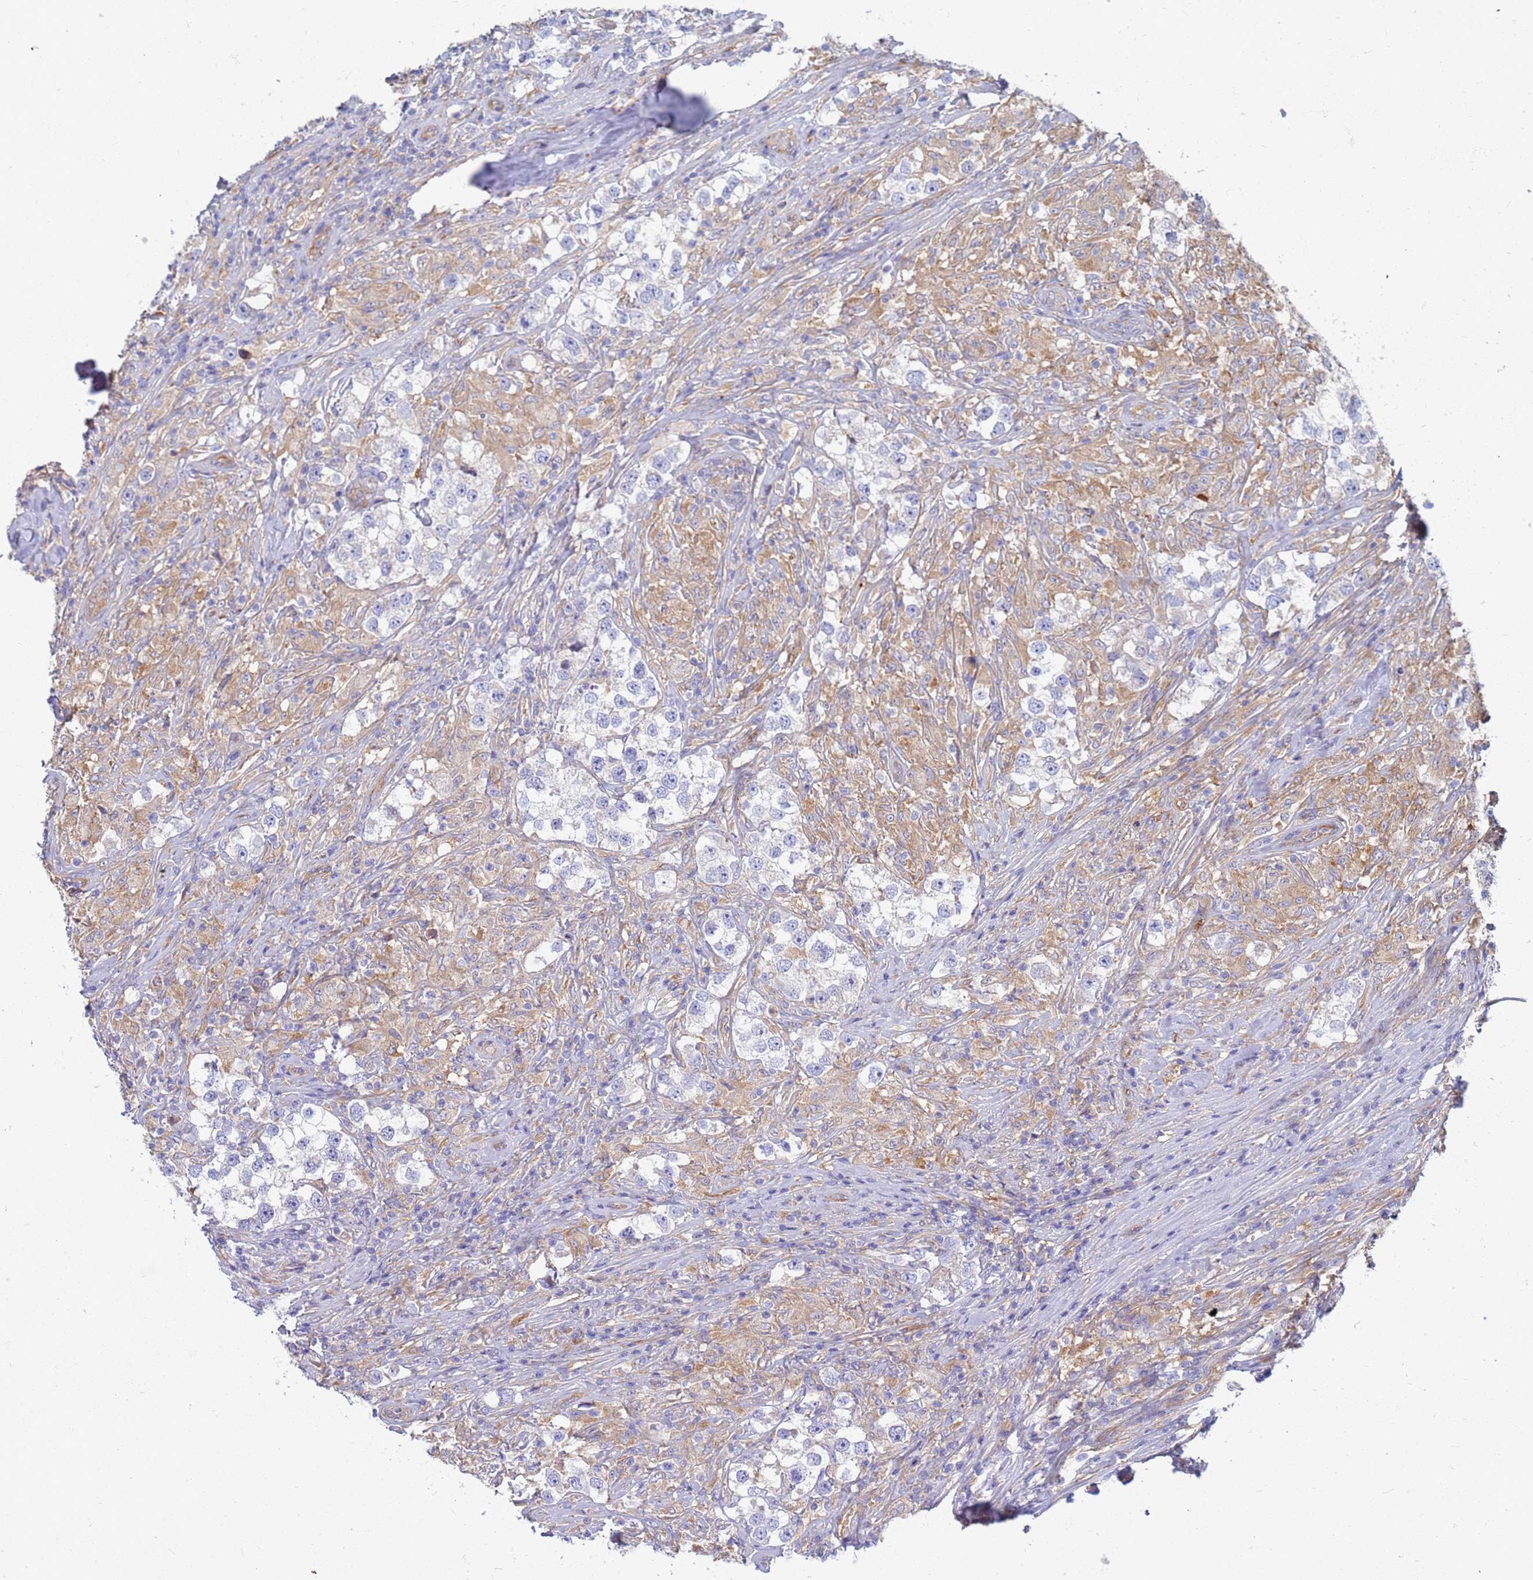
{"staining": {"intensity": "negative", "quantity": "none", "location": "none"}, "tissue": "testis cancer", "cell_type": "Tumor cells", "image_type": "cancer", "snomed": [{"axis": "morphology", "description": "Seminoma, NOS"}, {"axis": "topography", "description": "Testis"}], "caption": "The immunohistochemistry (IHC) micrograph has no significant staining in tumor cells of testis cancer (seminoma) tissue. (DAB IHC visualized using brightfield microscopy, high magnification).", "gene": "EEA1", "patient": {"sex": "male", "age": 46}}